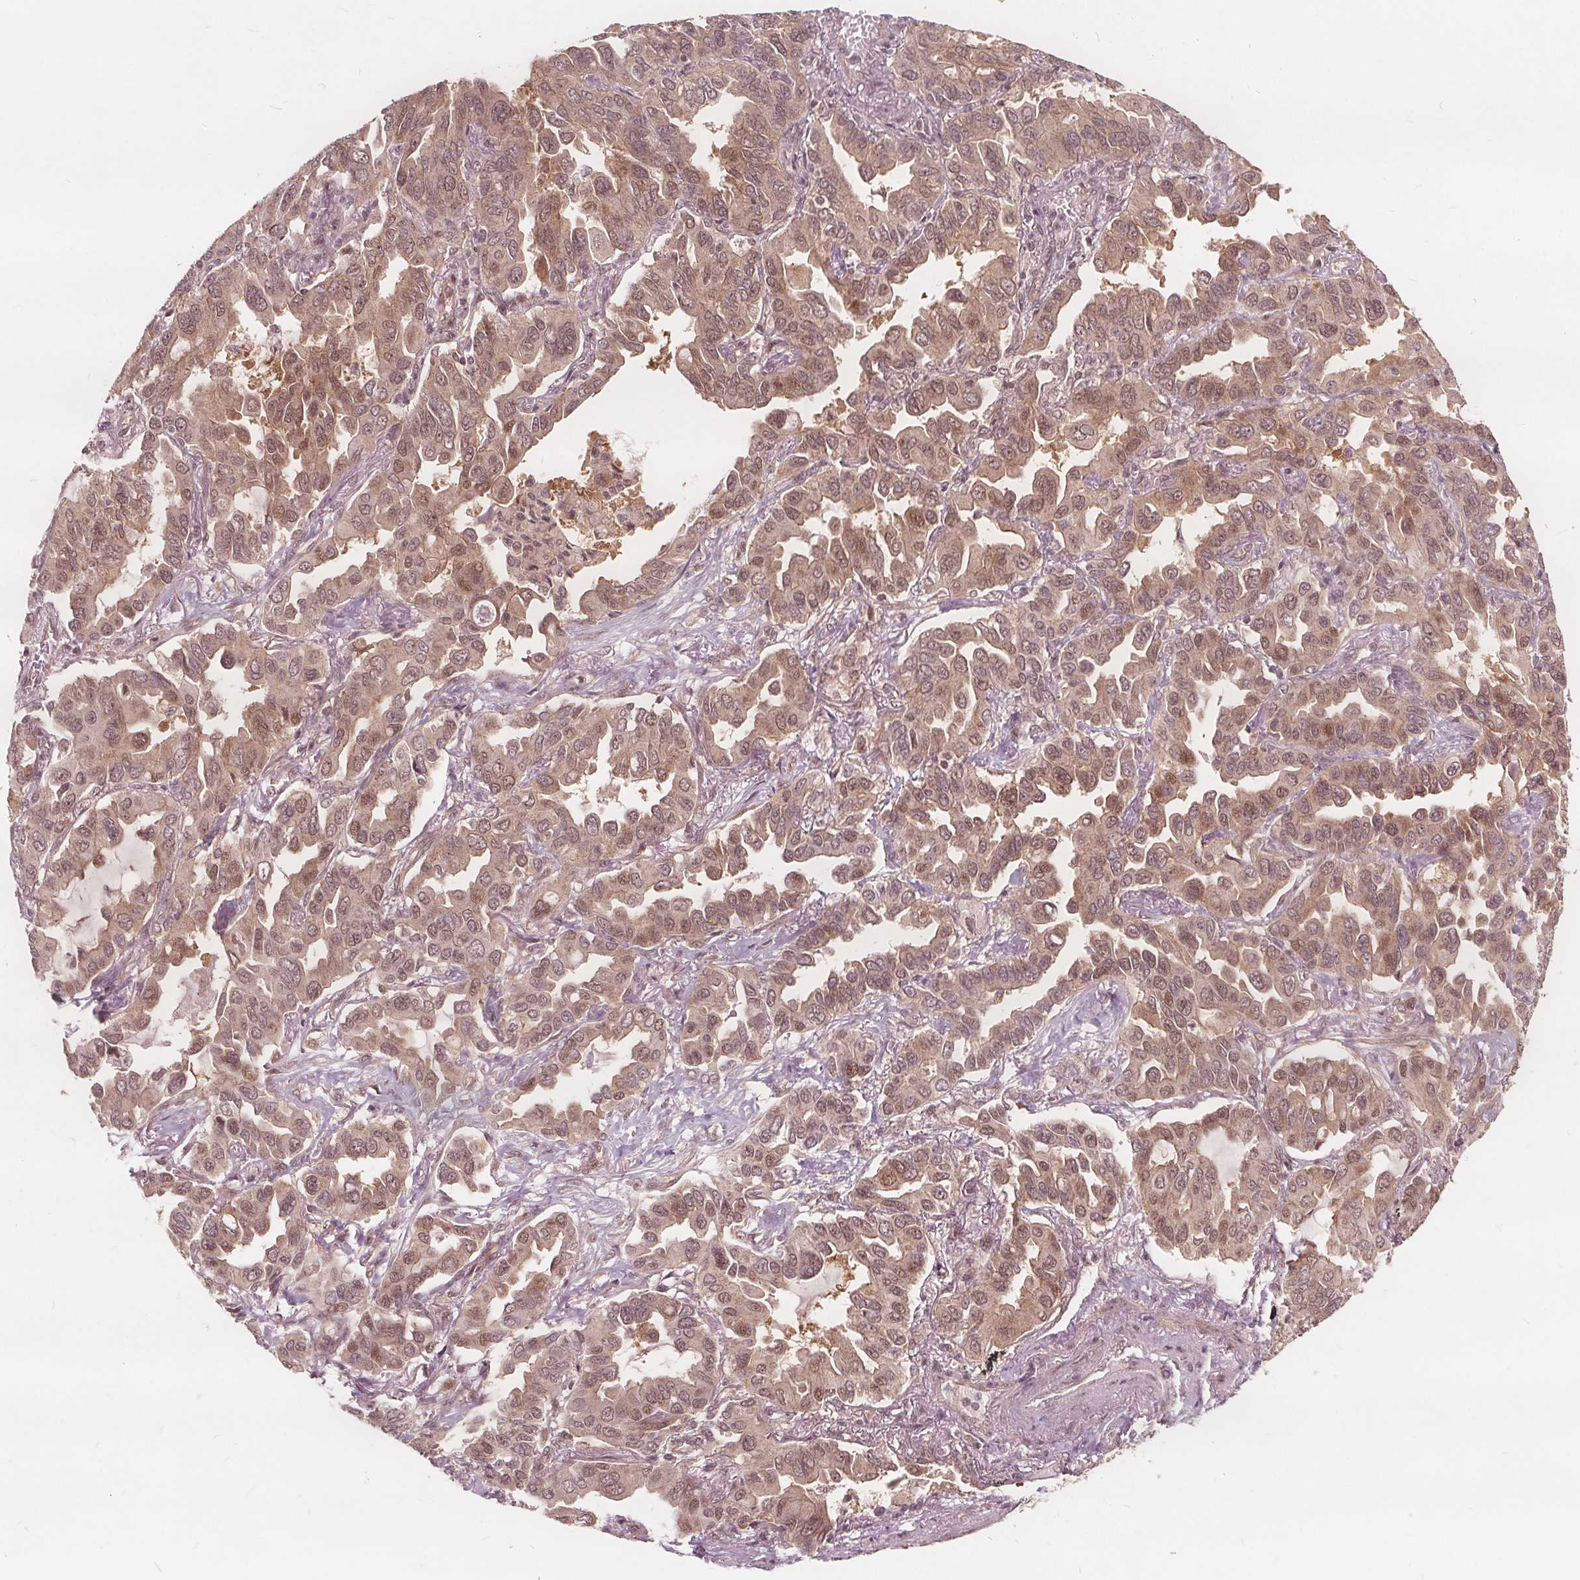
{"staining": {"intensity": "moderate", "quantity": ">75%", "location": "nuclear"}, "tissue": "lung cancer", "cell_type": "Tumor cells", "image_type": "cancer", "snomed": [{"axis": "morphology", "description": "Adenocarcinoma, NOS"}, {"axis": "topography", "description": "Lung"}], "caption": "Immunohistochemical staining of lung cancer (adenocarcinoma) exhibits medium levels of moderate nuclear staining in approximately >75% of tumor cells.", "gene": "PPP1CB", "patient": {"sex": "male", "age": 64}}